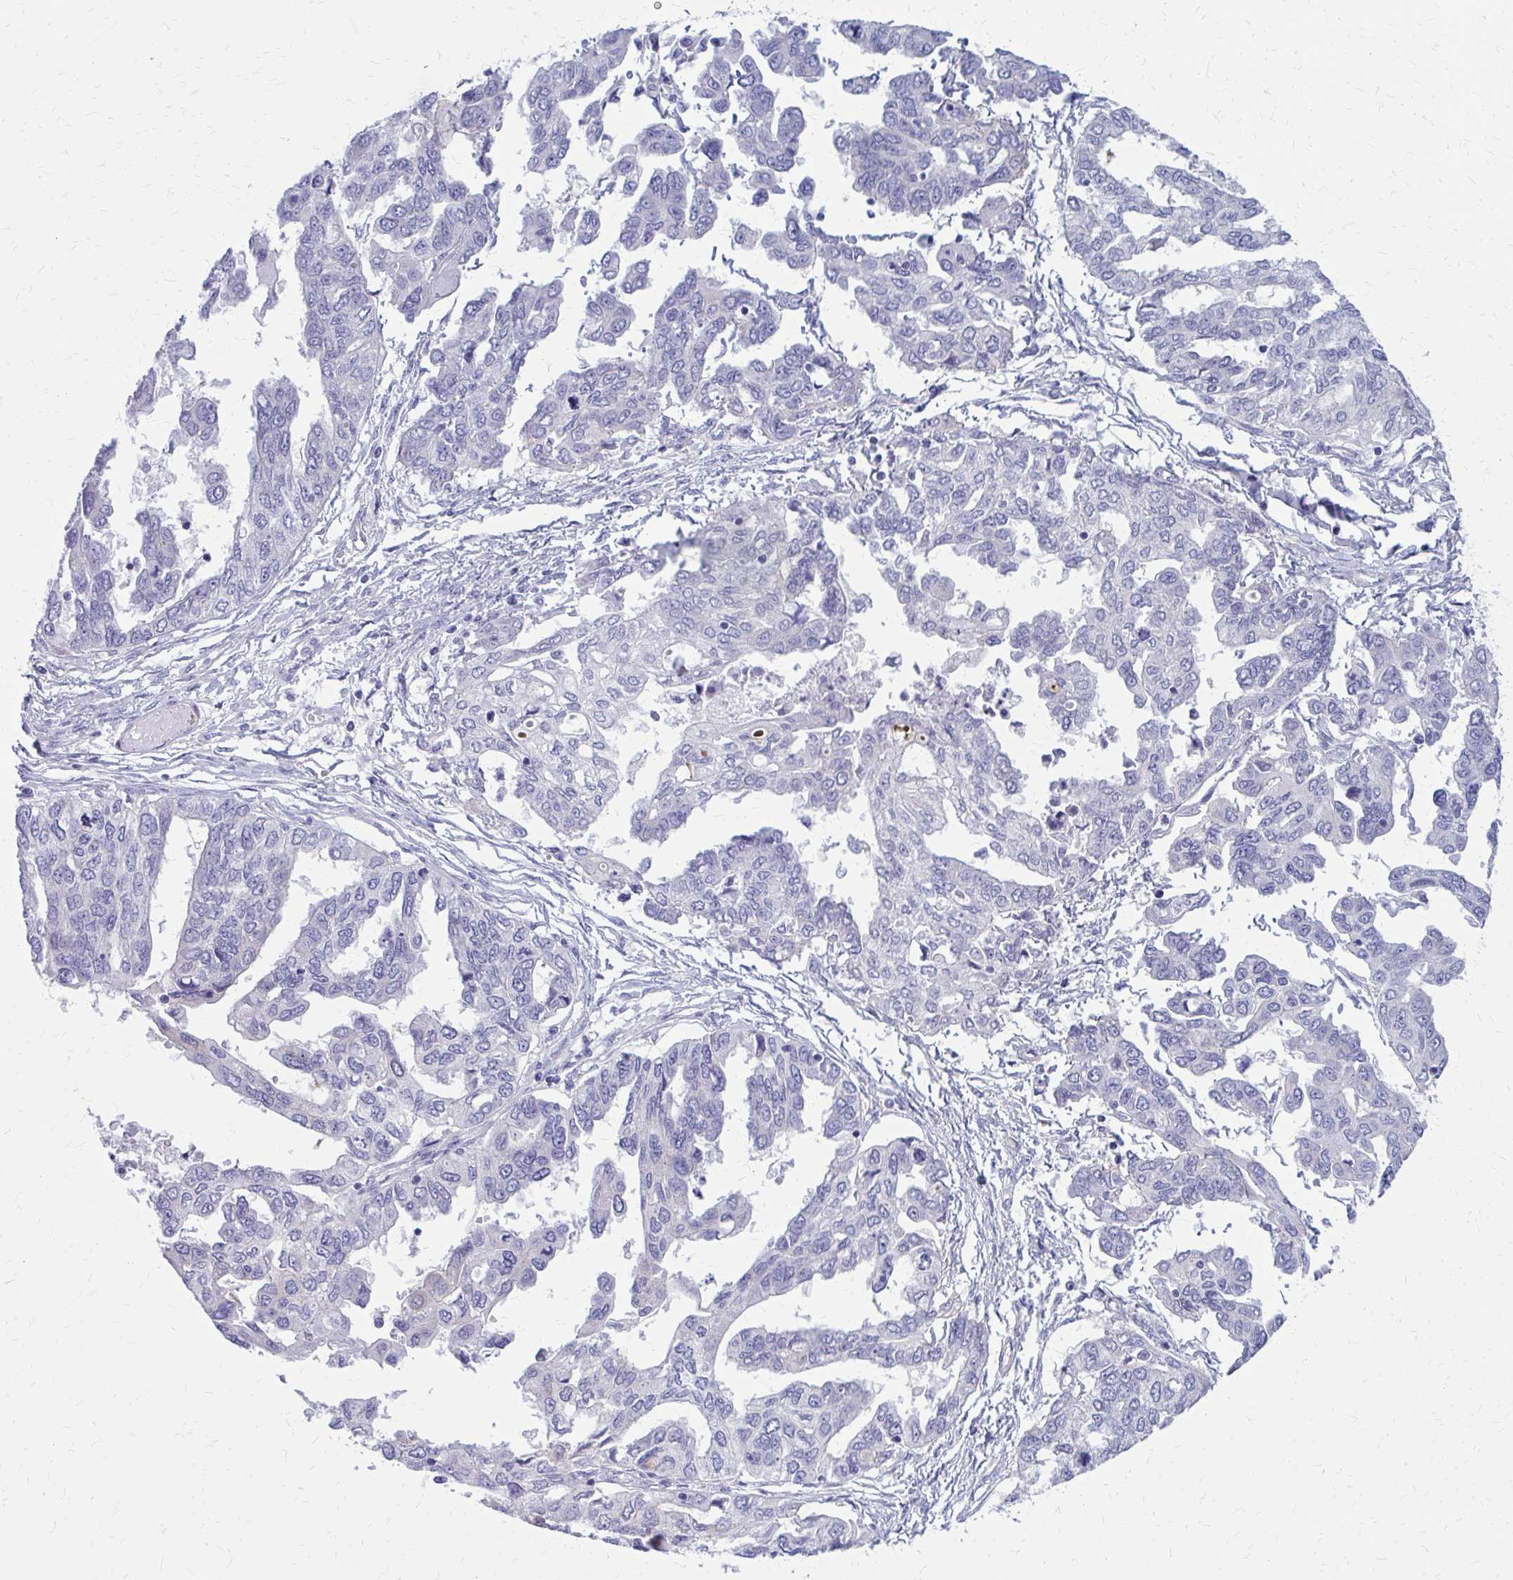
{"staining": {"intensity": "negative", "quantity": "none", "location": "none"}, "tissue": "ovarian cancer", "cell_type": "Tumor cells", "image_type": "cancer", "snomed": [{"axis": "morphology", "description": "Cystadenocarcinoma, serous, NOS"}, {"axis": "topography", "description": "Ovary"}], "caption": "The immunohistochemistry (IHC) image has no significant expression in tumor cells of ovarian cancer tissue.", "gene": "GLYATL2", "patient": {"sex": "female", "age": 53}}